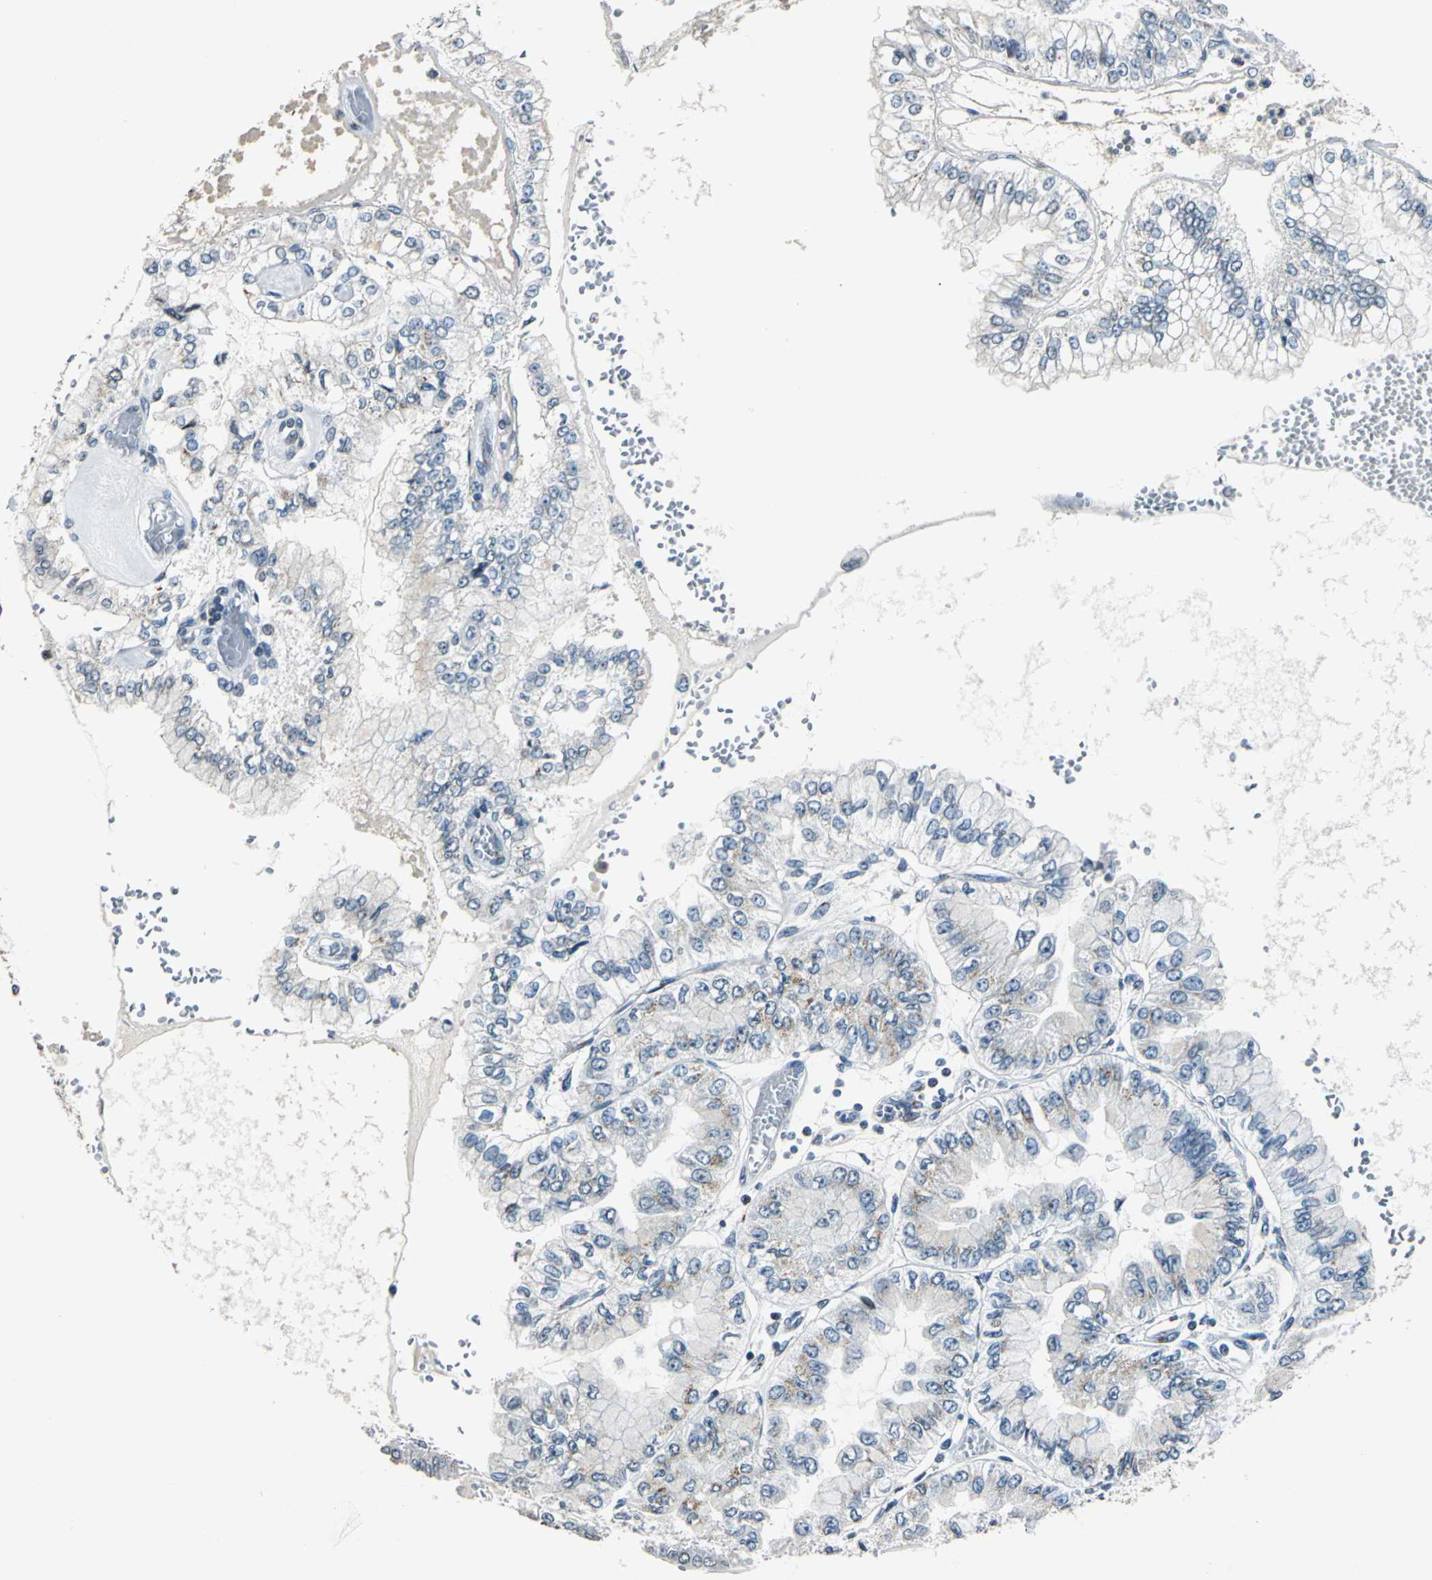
{"staining": {"intensity": "weak", "quantity": "25%-75%", "location": "cytoplasmic/membranous"}, "tissue": "liver cancer", "cell_type": "Tumor cells", "image_type": "cancer", "snomed": [{"axis": "morphology", "description": "Cholangiocarcinoma"}, {"axis": "topography", "description": "Liver"}], "caption": "This histopathology image shows immunohistochemistry (IHC) staining of liver cholangiocarcinoma, with low weak cytoplasmic/membranous positivity in approximately 25%-75% of tumor cells.", "gene": "TMEM115", "patient": {"sex": "female", "age": 79}}